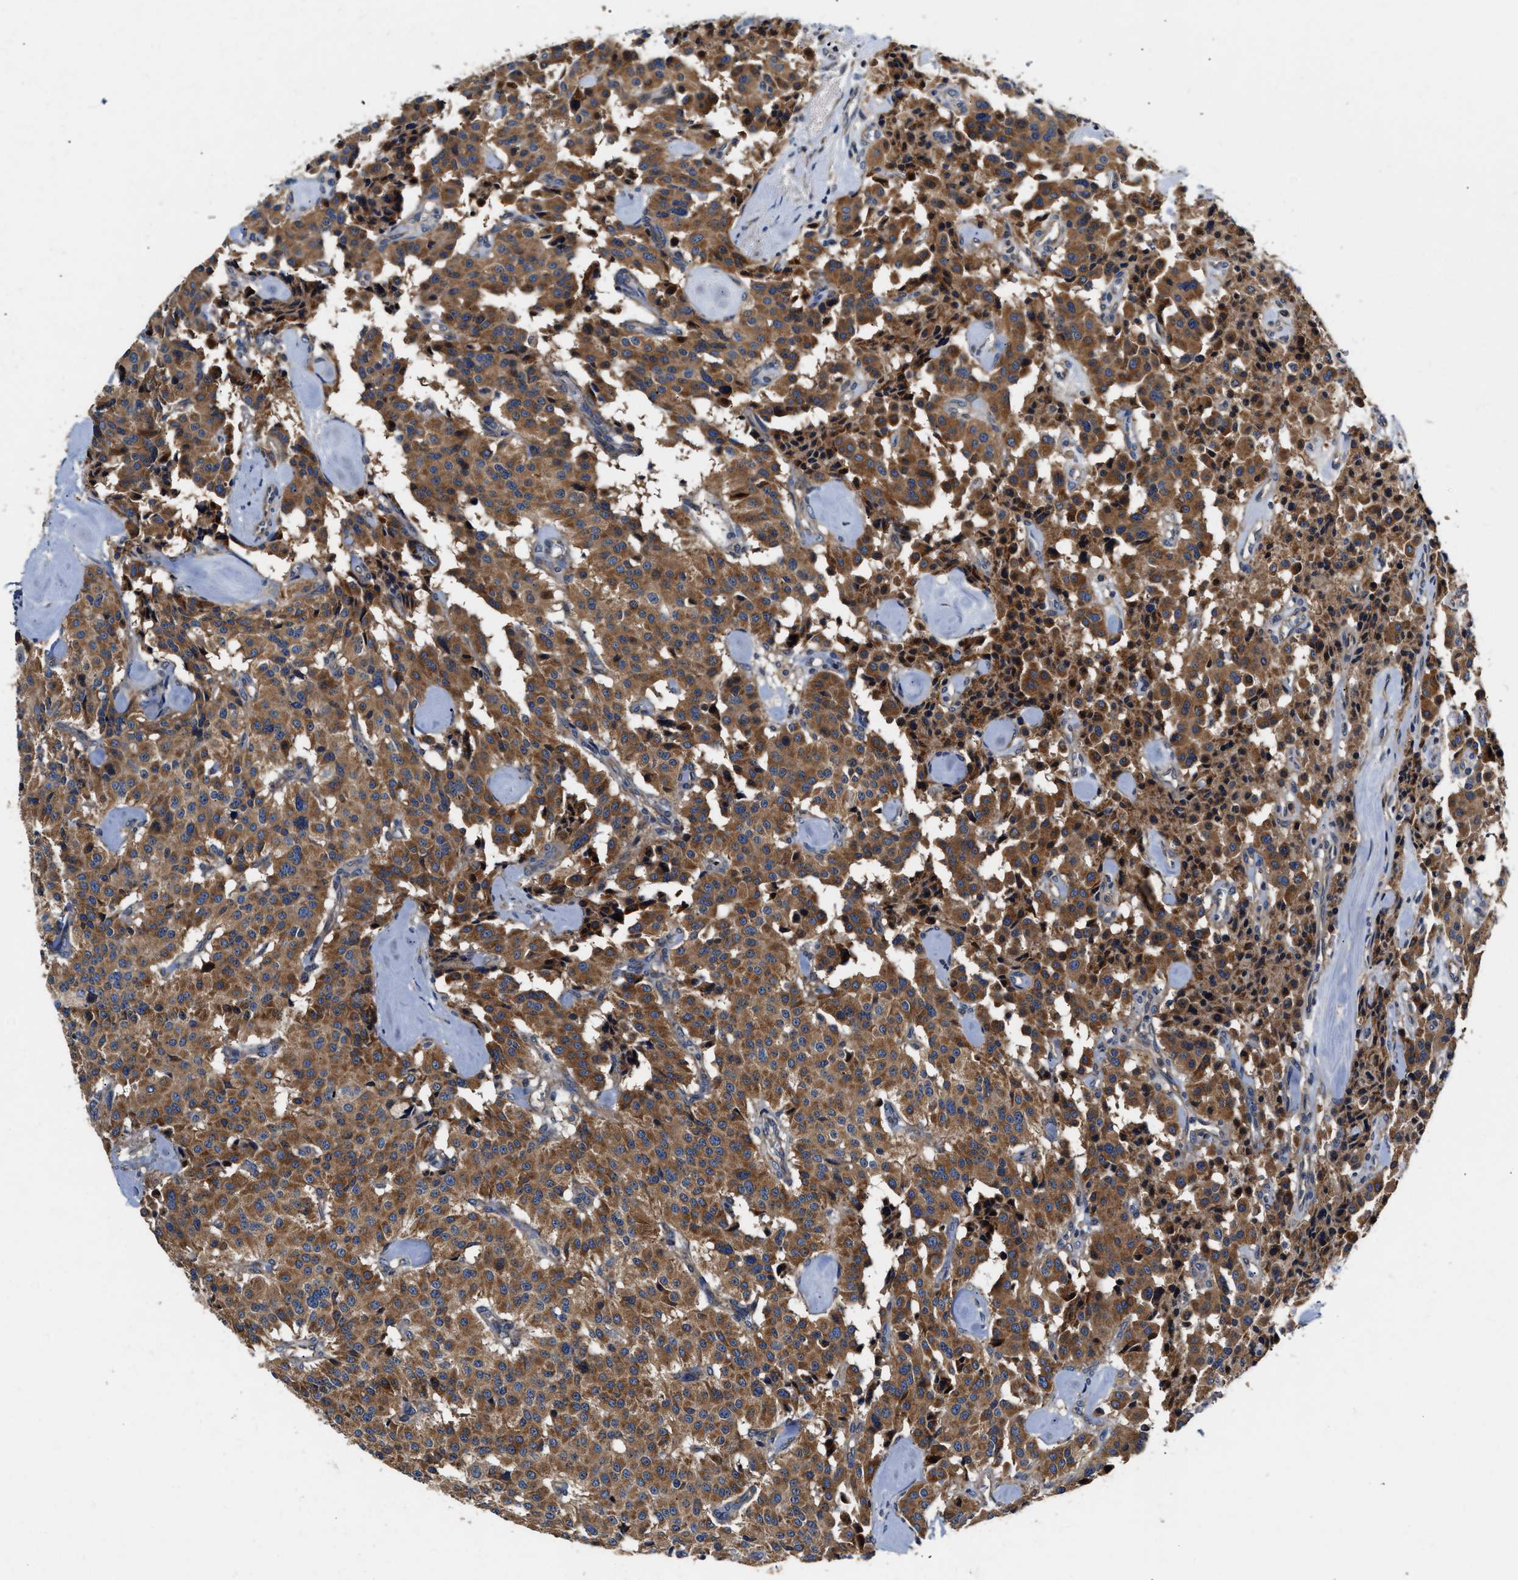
{"staining": {"intensity": "strong", "quantity": ">75%", "location": "cytoplasmic/membranous"}, "tissue": "carcinoid", "cell_type": "Tumor cells", "image_type": "cancer", "snomed": [{"axis": "morphology", "description": "Carcinoid, malignant, NOS"}, {"axis": "topography", "description": "Lung"}], "caption": "There is high levels of strong cytoplasmic/membranous positivity in tumor cells of carcinoid (malignant), as demonstrated by immunohistochemical staining (brown color).", "gene": "TEX2", "patient": {"sex": "male", "age": 30}}